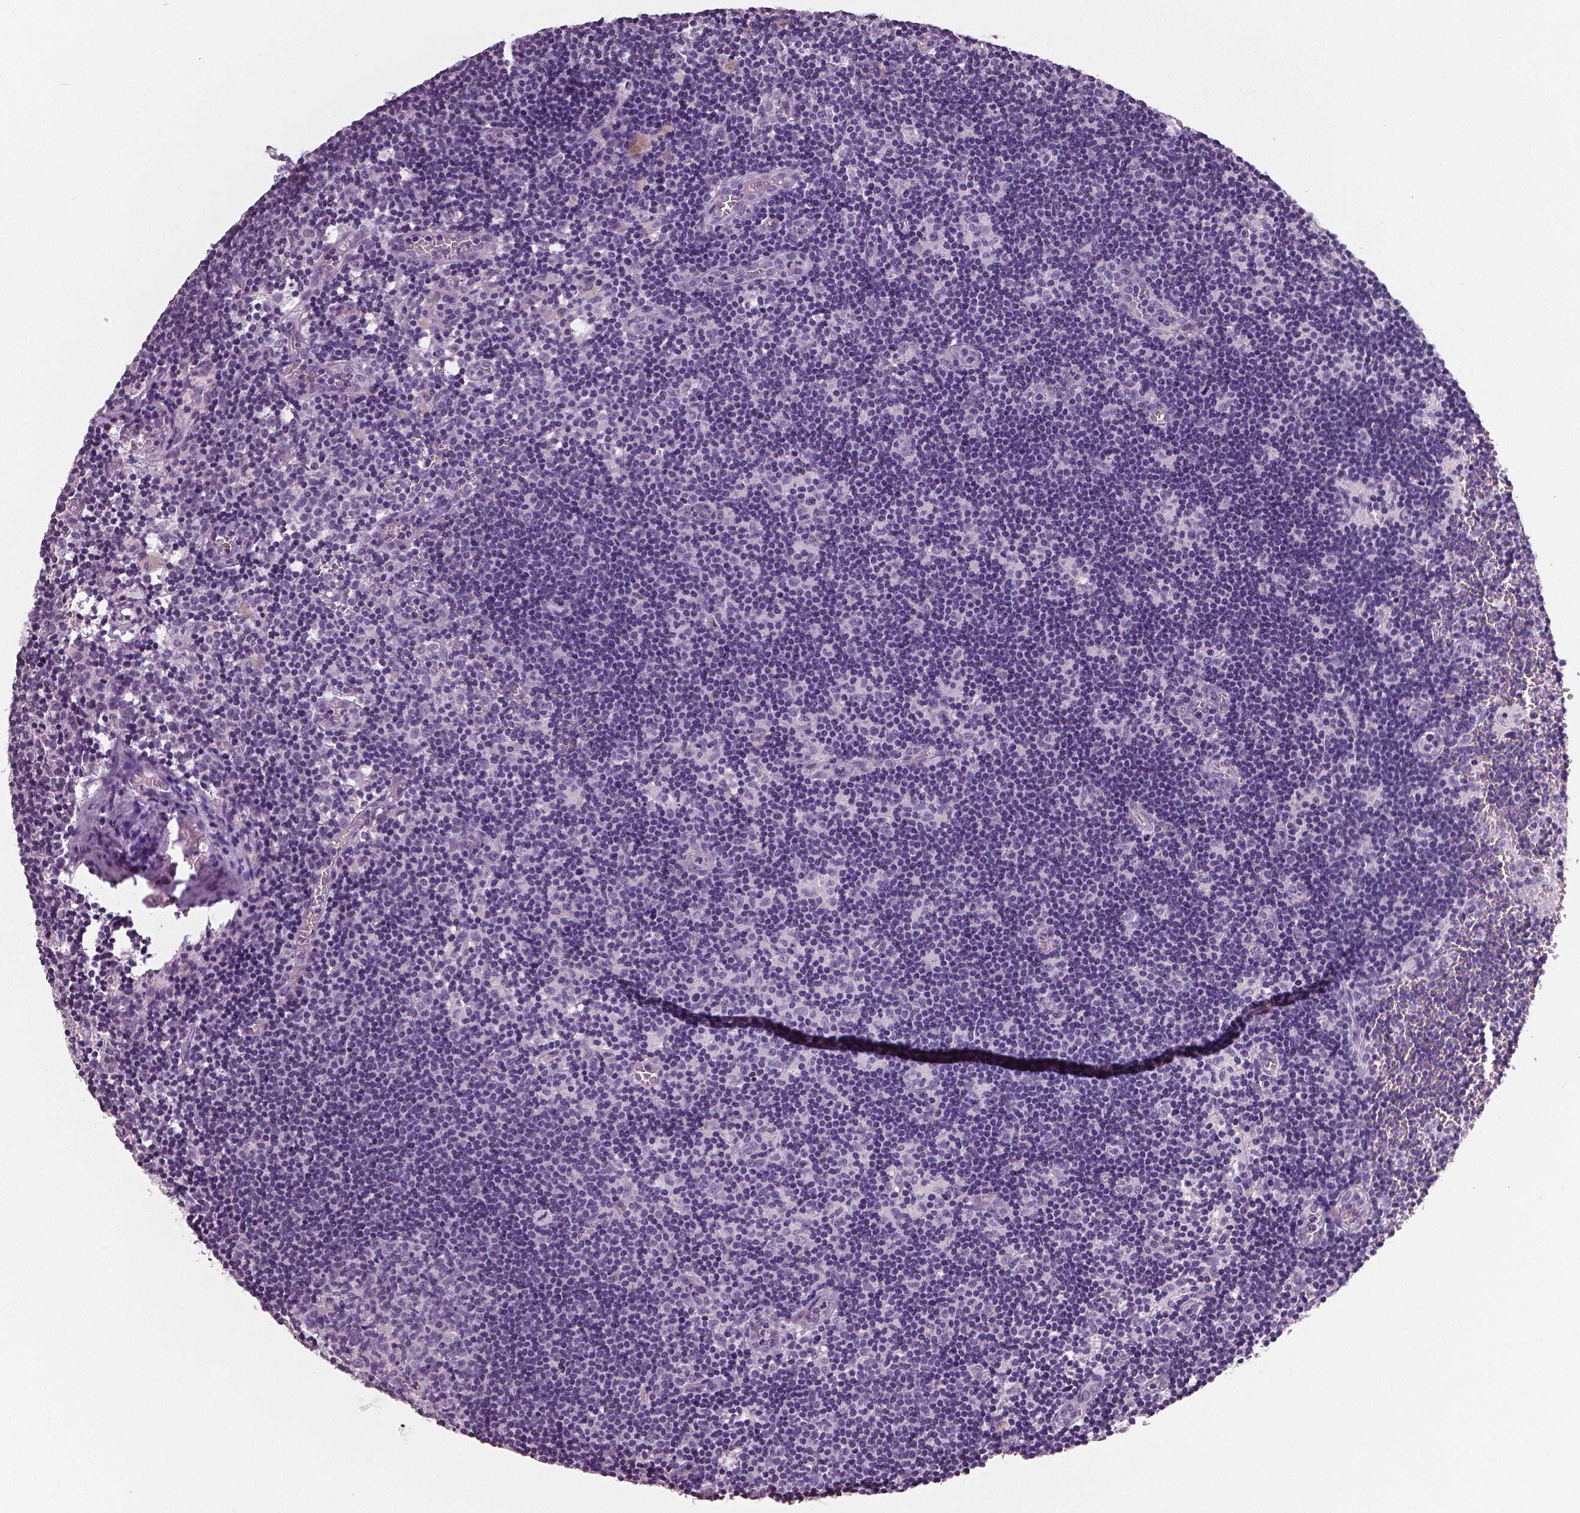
{"staining": {"intensity": "negative", "quantity": "none", "location": "none"}, "tissue": "lymph node", "cell_type": "Germinal center cells", "image_type": "normal", "snomed": [{"axis": "morphology", "description": "Normal tissue, NOS"}, {"axis": "topography", "description": "Lymph node"}], "caption": "This is a photomicrograph of immunohistochemistry (IHC) staining of benign lymph node, which shows no staining in germinal center cells.", "gene": "NECAB1", "patient": {"sex": "female", "age": 52}}